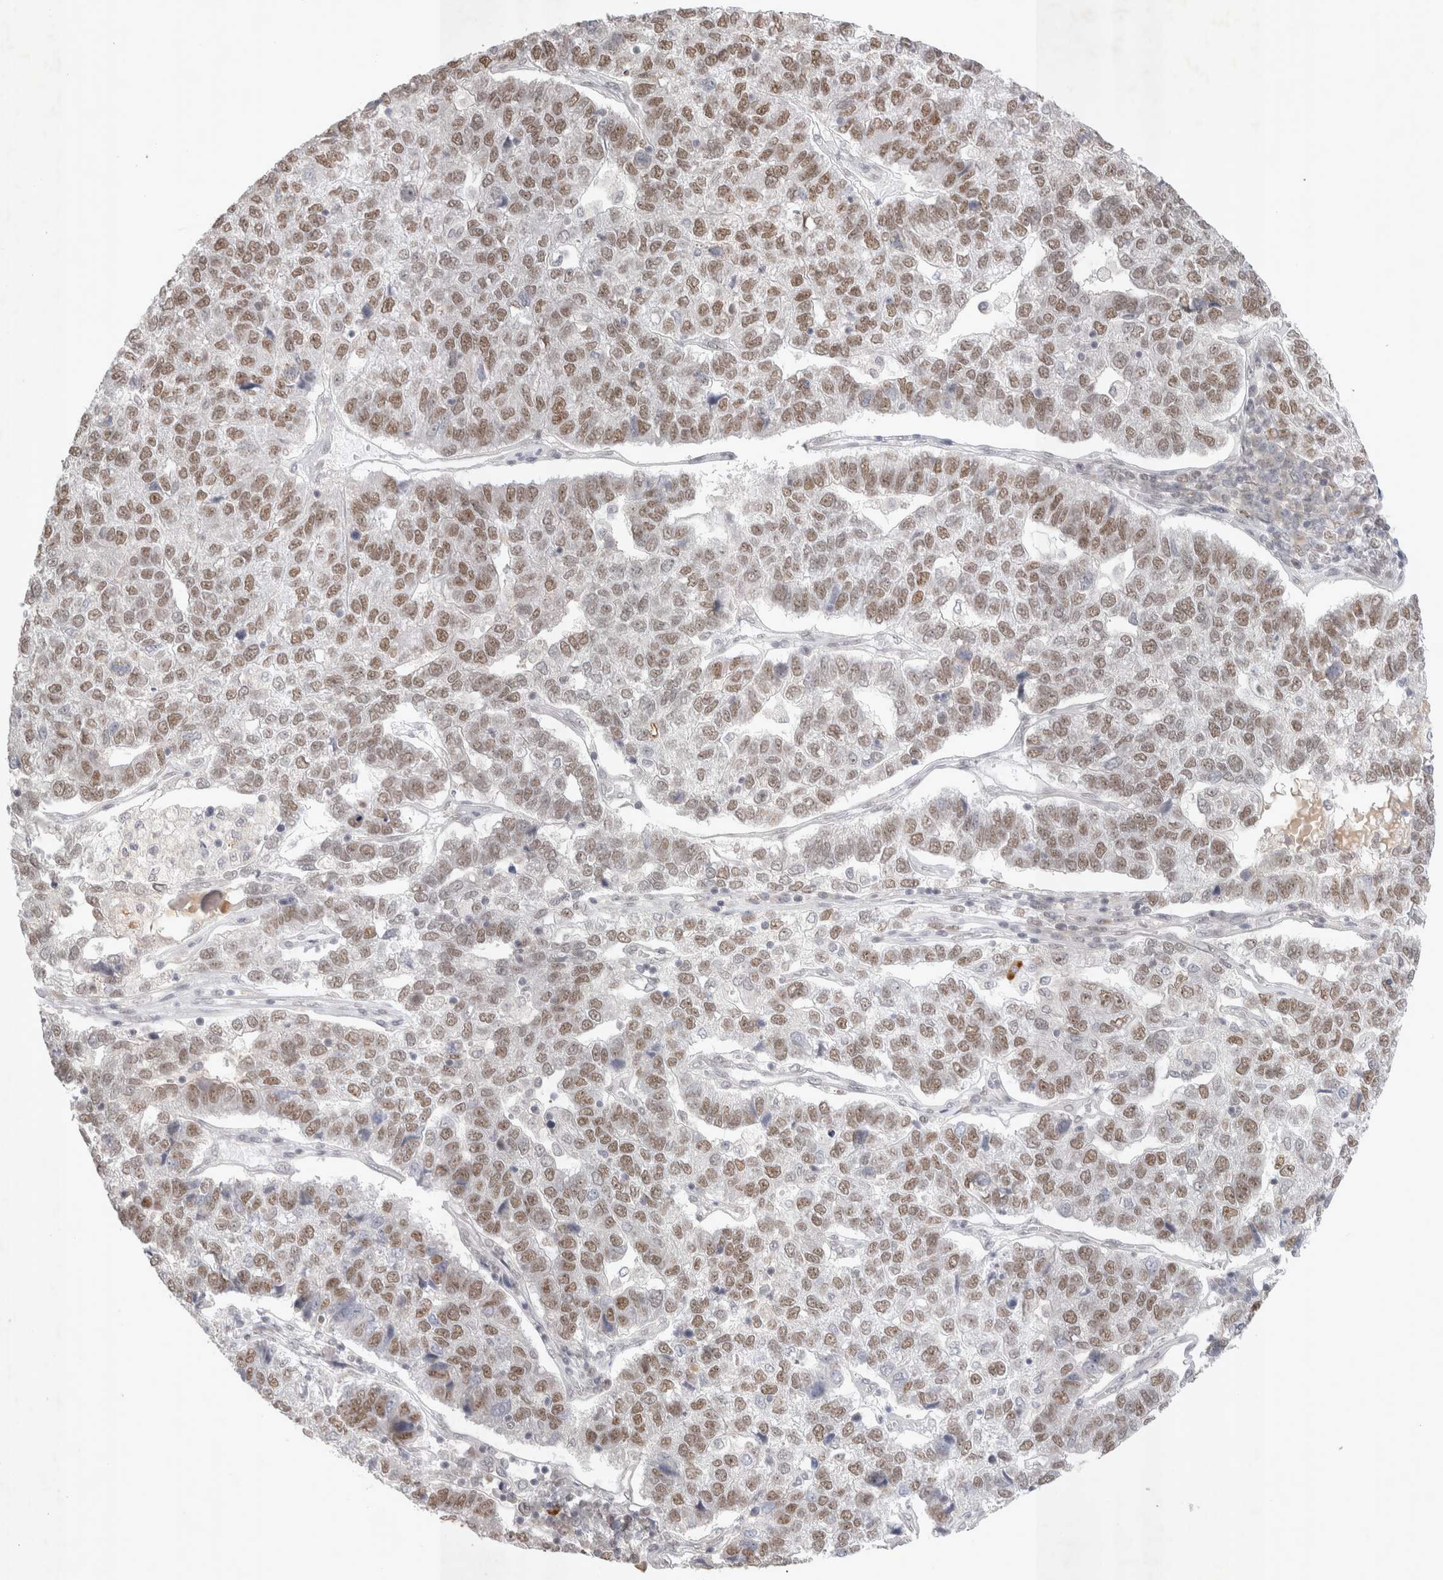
{"staining": {"intensity": "moderate", "quantity": ">75%", "location": "nuclear"}, "tissue": "pancreatic cancer", "cell_type": "Tumor cells", "image_type": "cancer", "snomed": [{"axis": "morphology", "description": "Adenocarcinoma, NOS"}, {"axis": "topography", "description": "Pancreas"}], "caption": "Brown immunohistochemical staining in human adenocarcinoma (pancreatic) exhibits moderate nuclear positivity in approximately >75% of tumor cells.", "gene": "RECQL4", "patient": {"sex": "female", "age": 61}}